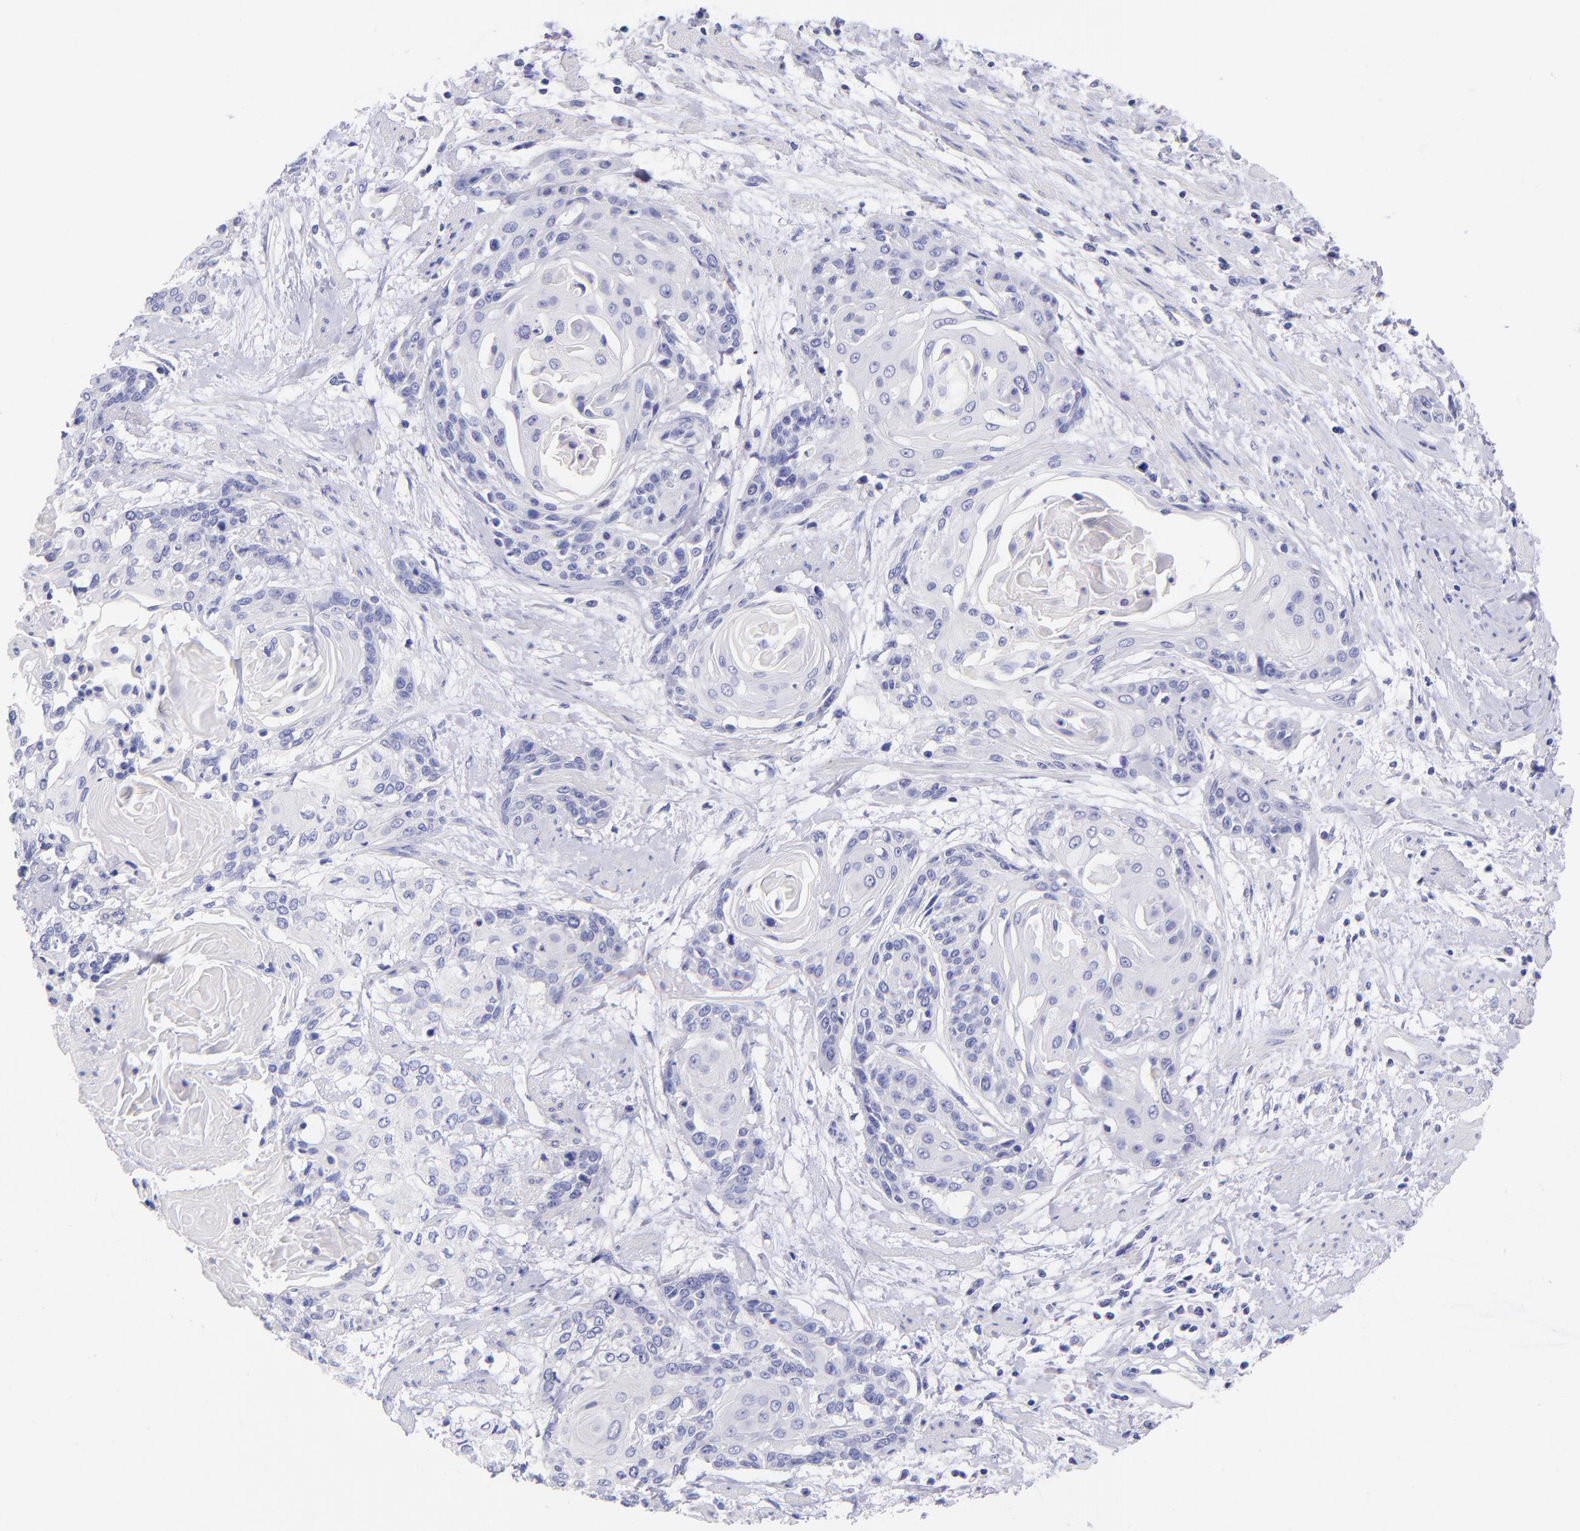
{"staining": {"intensity": "negative", "quantity": "none", "location": "none"}, "tissue": "cervical cancer", "cell_type": "Tumor cells", "image_type": "cancer", "snomed": [{"axis": "morphology", "description": "Squamous cell carcinoma, NOS"}, {"axis": "topography", "description": "Cervix"}], "caption": "An immunohistochemistry (IHC) micrograph of cervical squamous cell carcinoma is shown. There is no staining in tumor cells of cervical squamous cell carcinoma.", "gene": "RAB3B", "patient": {"sex": "female", "age": 57}}